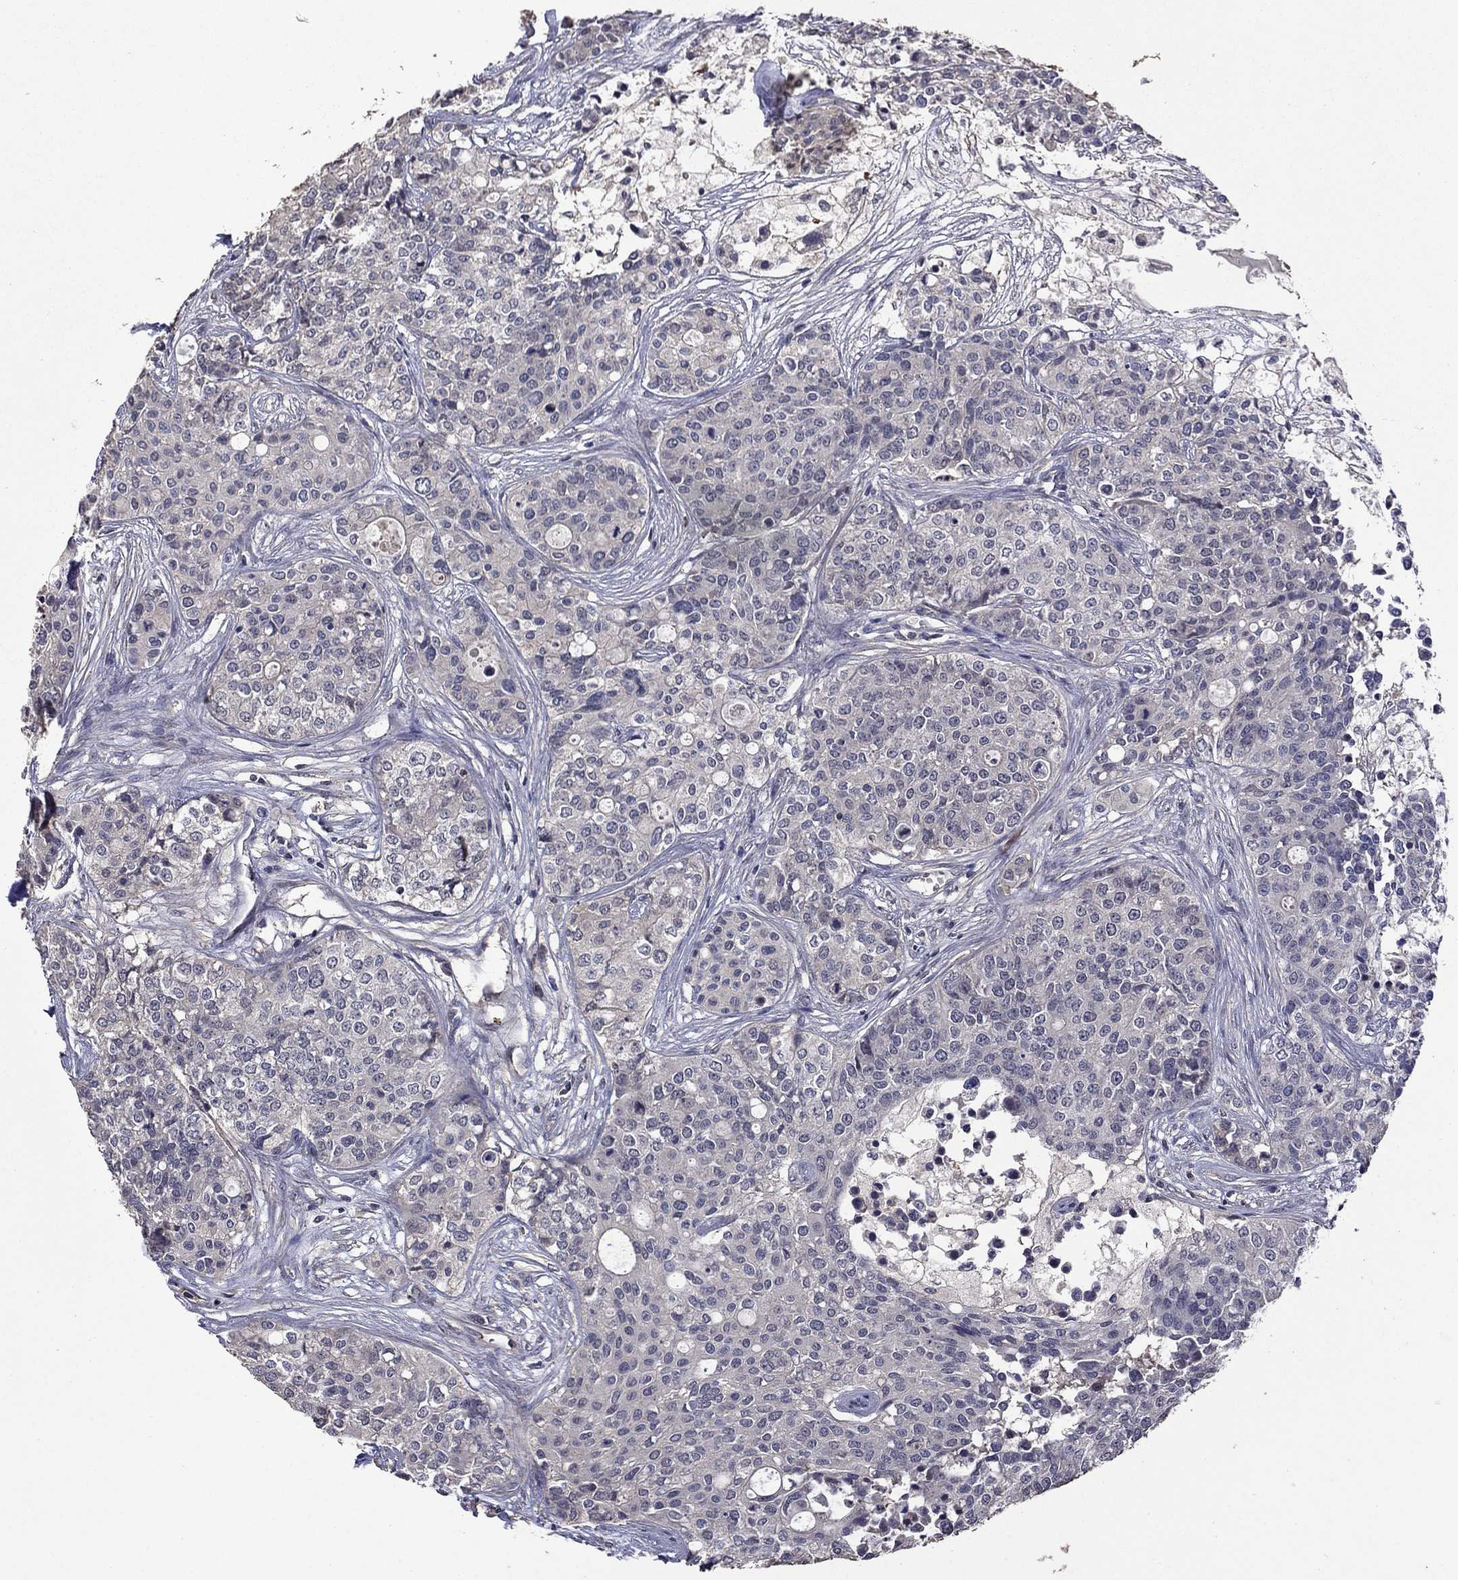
{"staining": {"intensity": "negative", "quantity": "none", "location": "none"}, "tissue": "carcinoid", "cell_type": "Tumor cells", "image_type": "cancer", "snomed": [{"axis": "morphology", "description": "Carcinoid, malignant, NOS"}, {"axis": "topography", "description": "Colon"}], "caption": "IHC of human malignant carcinoid reveals no expression in tumor cells. The staining was performed using DAB (3,3'-diaminobenzidine) to visualize the protein expression in brown, while the nuclei were stained in blue with hematoxylin (Magnification: 20x).", "gene": "SATB1", "patient": {"sex": "male", "age": 81}}